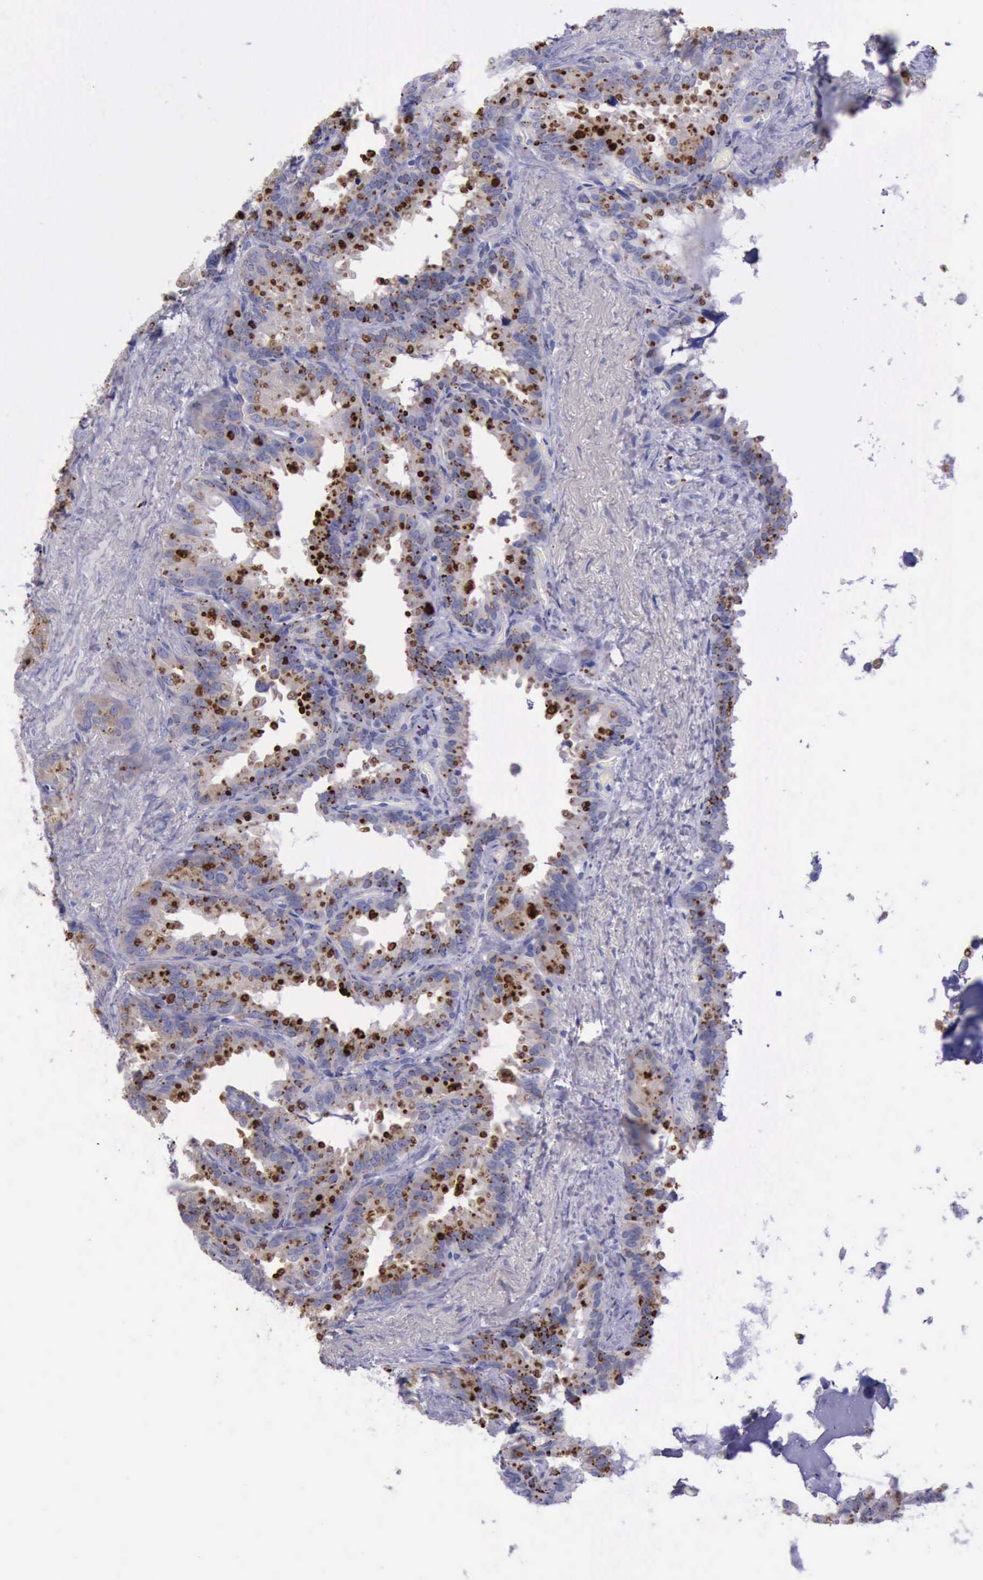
{"staining": {"intensity": "moderate", "quantity": "25%-75%", "location": "cytoplasmic/membranous"}, "tissue": "seminal vesicle", "cell_type": "Glandular cells", "image_type": "normal", "snomed": [{"axis": "morphology", "description": "Normal tissue, NOS"}, {"axis": "topography", "description": "Prostate"}, {"axis": "topography", "description": "Seminal veicle"}], "caption": "Brown immunohistochemical staining in unremarkable seminal vesicle exhibits moderate cytoplasmic/membranous expression in approximately 25%-75% of glandular cells.", "gene": "GLA", "patient": {"sex": "male", "age": 63}}